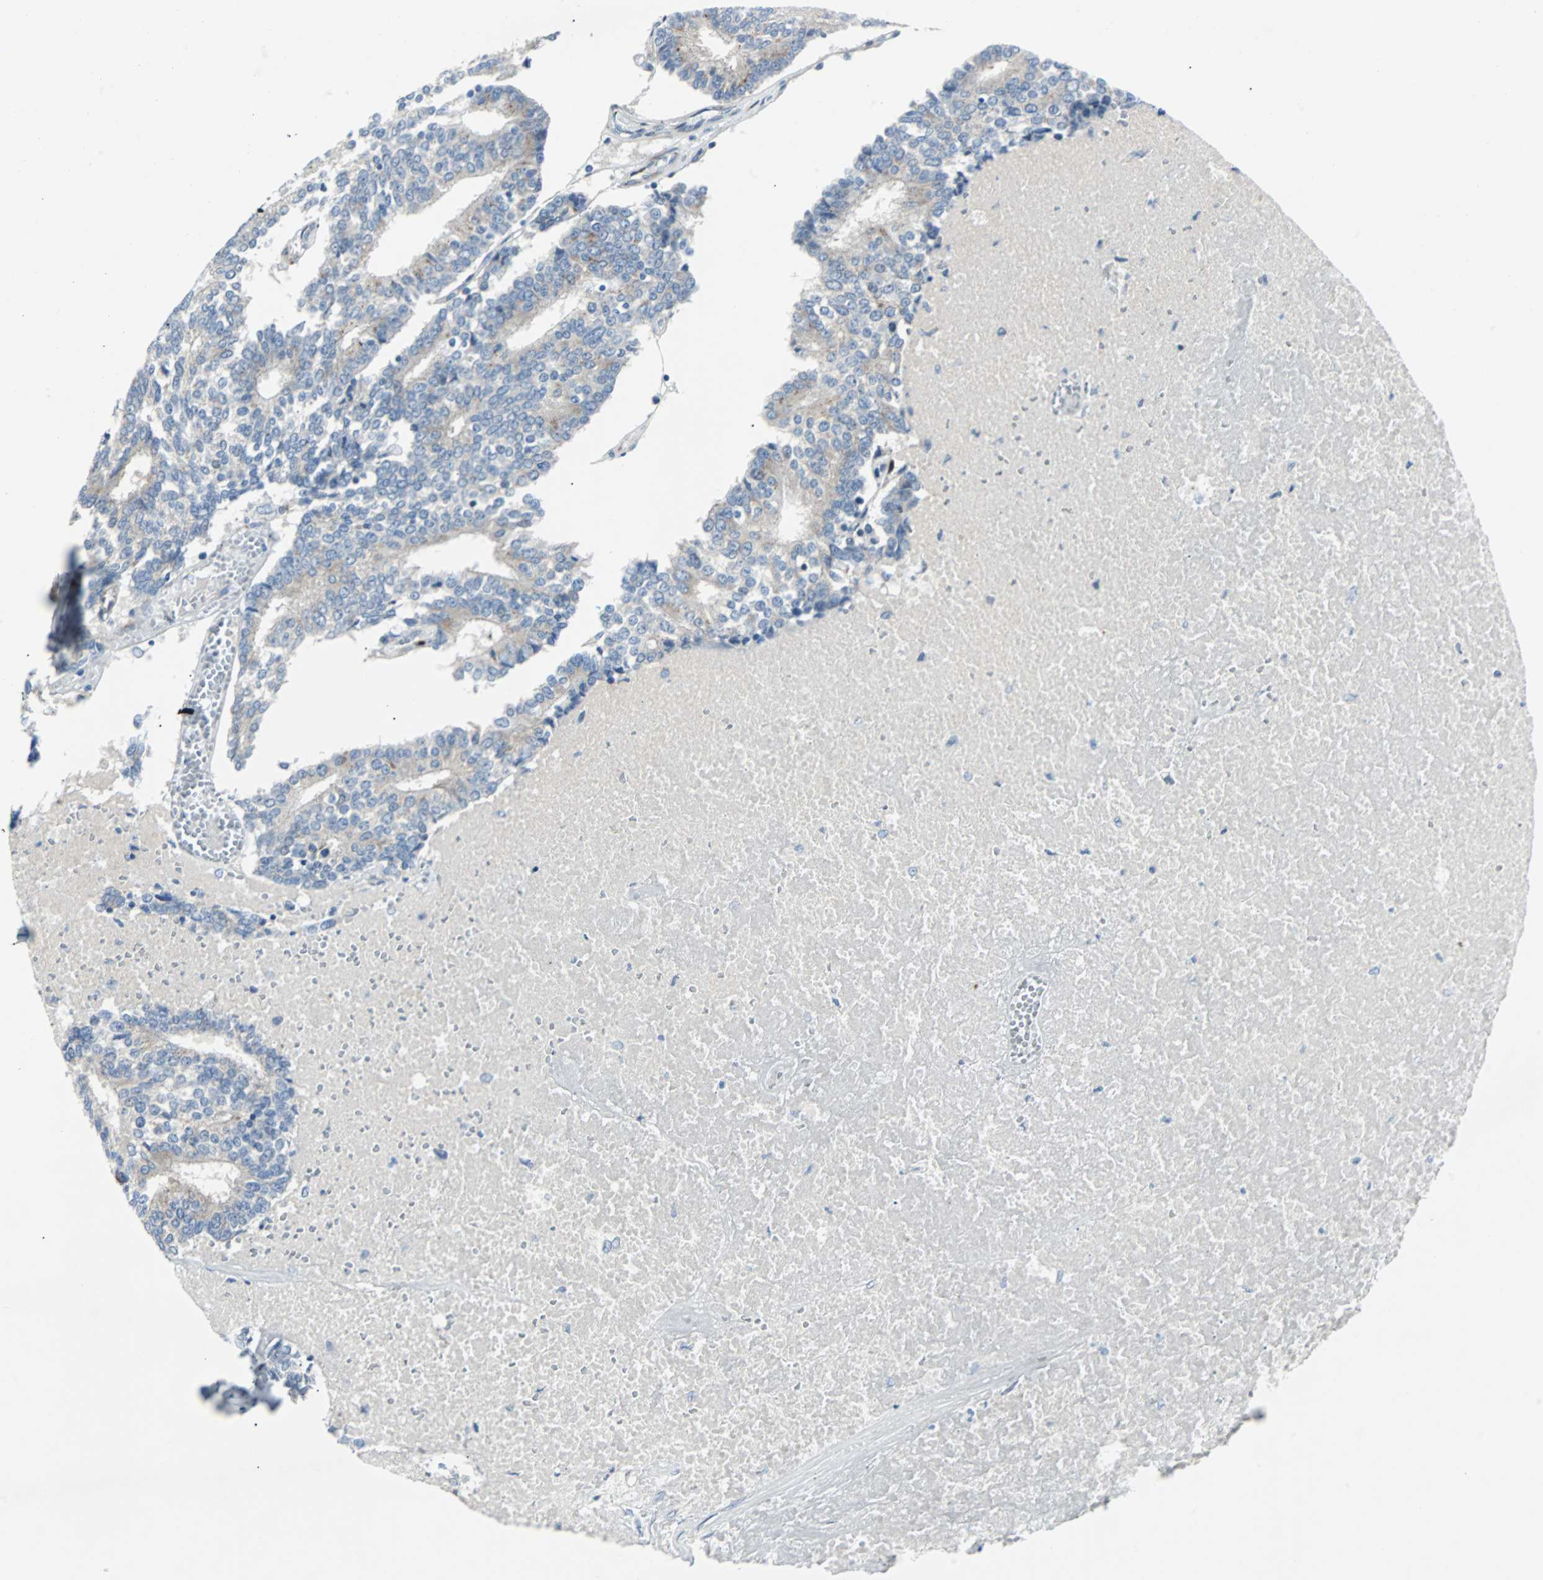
{"staining": {"intensity": "weak", "quantity": "25%-75%", "location": "cytoplasmic/membranous"}, "tissue": "prostate cancer", "cell_type": "Tumor cells", "image_type": "cancer", "snomed": [{"axis": "morphology", "description": "Adenocarcinoma, High grade"}, {"axis": "topography", "description": "Prostate"}], "caption": "Prostate cancer (adenocarcinoma (high-grade)) was stained to show a protein in brown. There is low levels of weak cytoplasmic/membranous positivity in approximately 25%-75% of tumor cells.", "gene": "BBC3", "patient": {"sex": "male", "age": 55}}